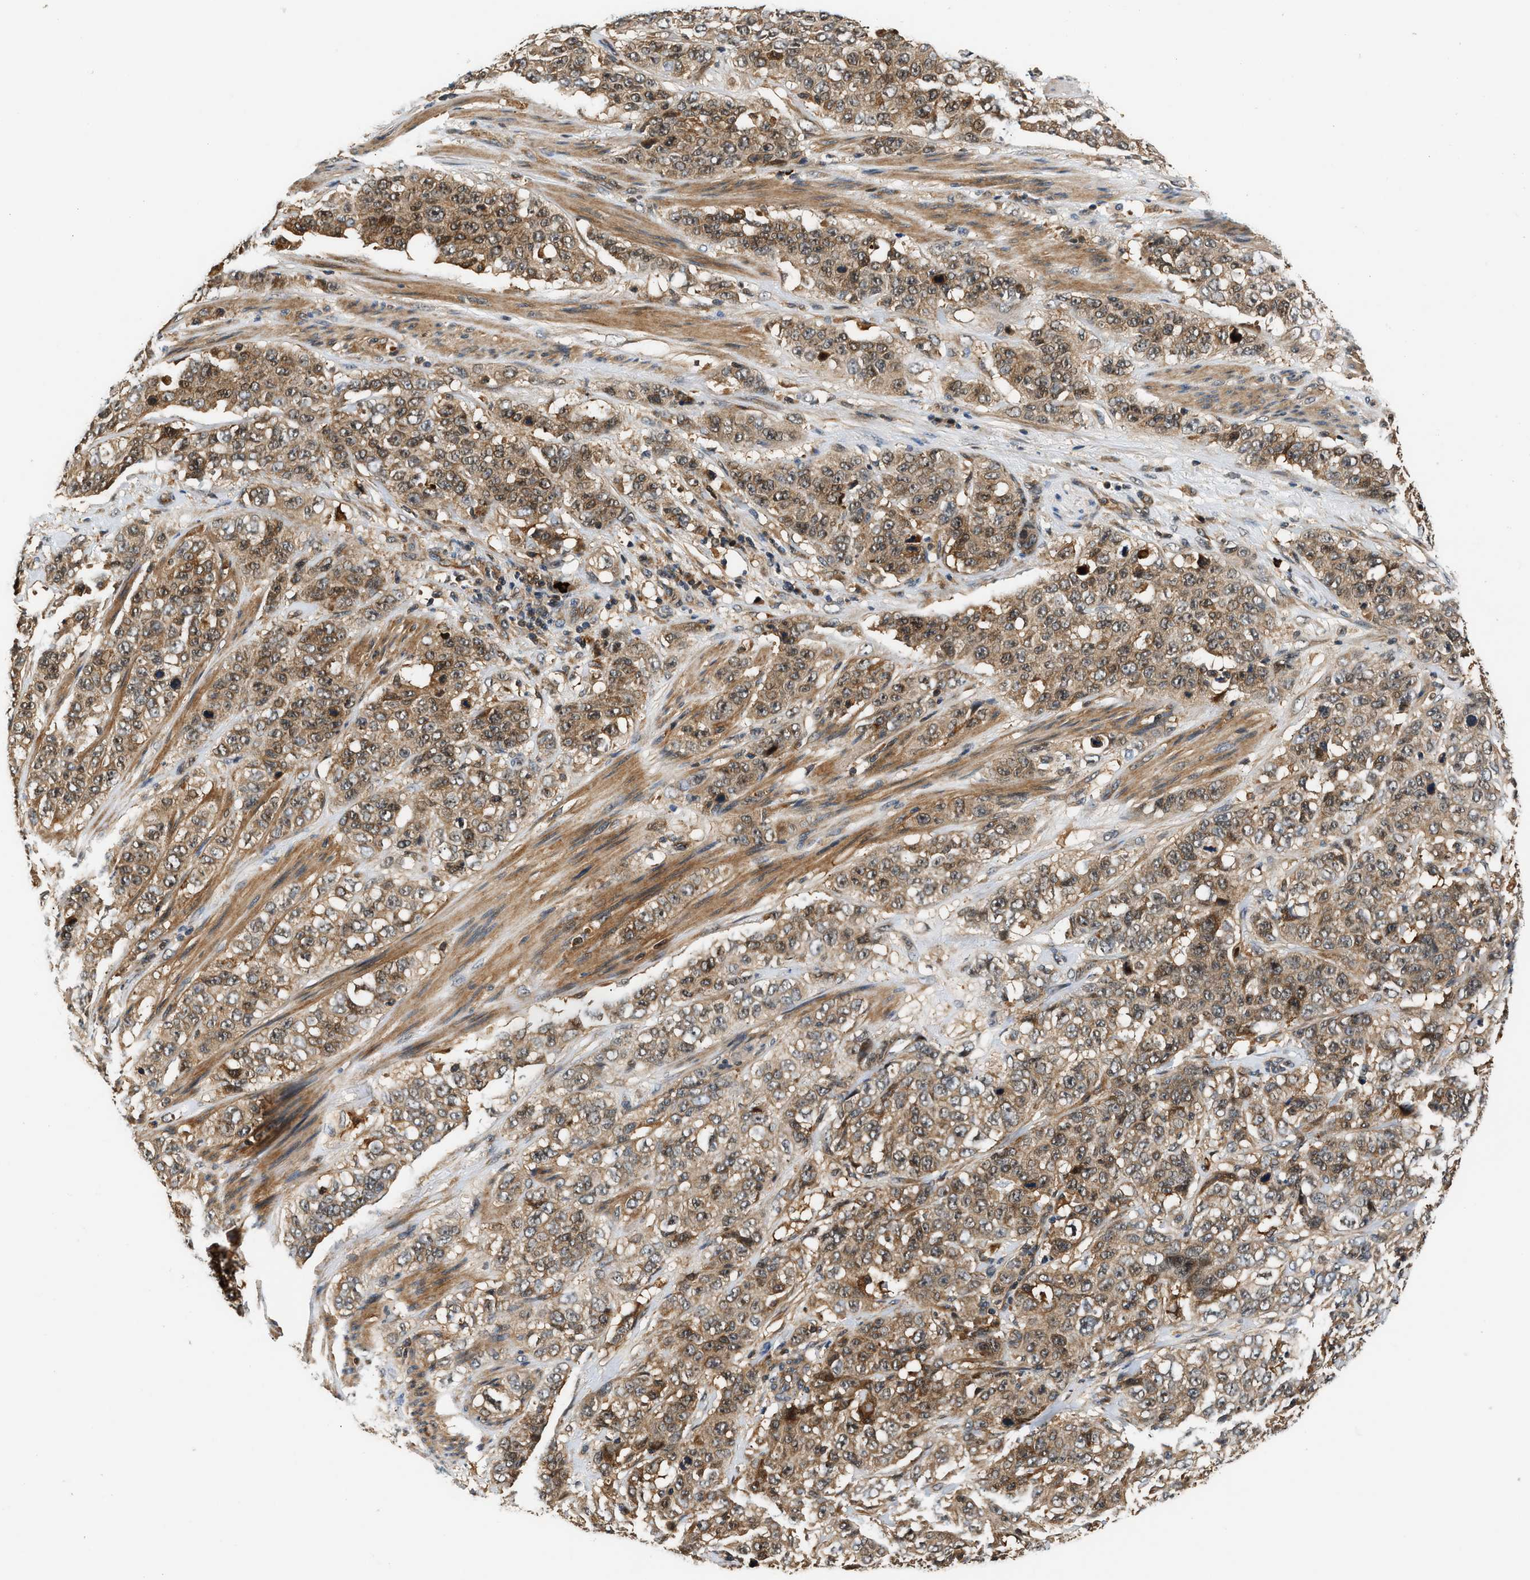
{"staining": {"intensity": "weak", "quantity": ">75%", "location": "cytoplasmic/membranous"}, "tissue": "stomach cancer", "cell_type": "Tumor cells", "image_type": "cancer", "snomed": [{"axis": "morphology", "description": "Adenocarcinoma, NOS"}, {"axis": "topography", "description": "Stomach"}], "caption": "About >75% of tumor cells in human adenocarcinoma (stomach) demonstrate weak cytoplasmic/membranous protein staining as visualized by brown immunohistochemical staining.", "gene": "TUT7", "patient": {"sex": "male", "age": 48}}